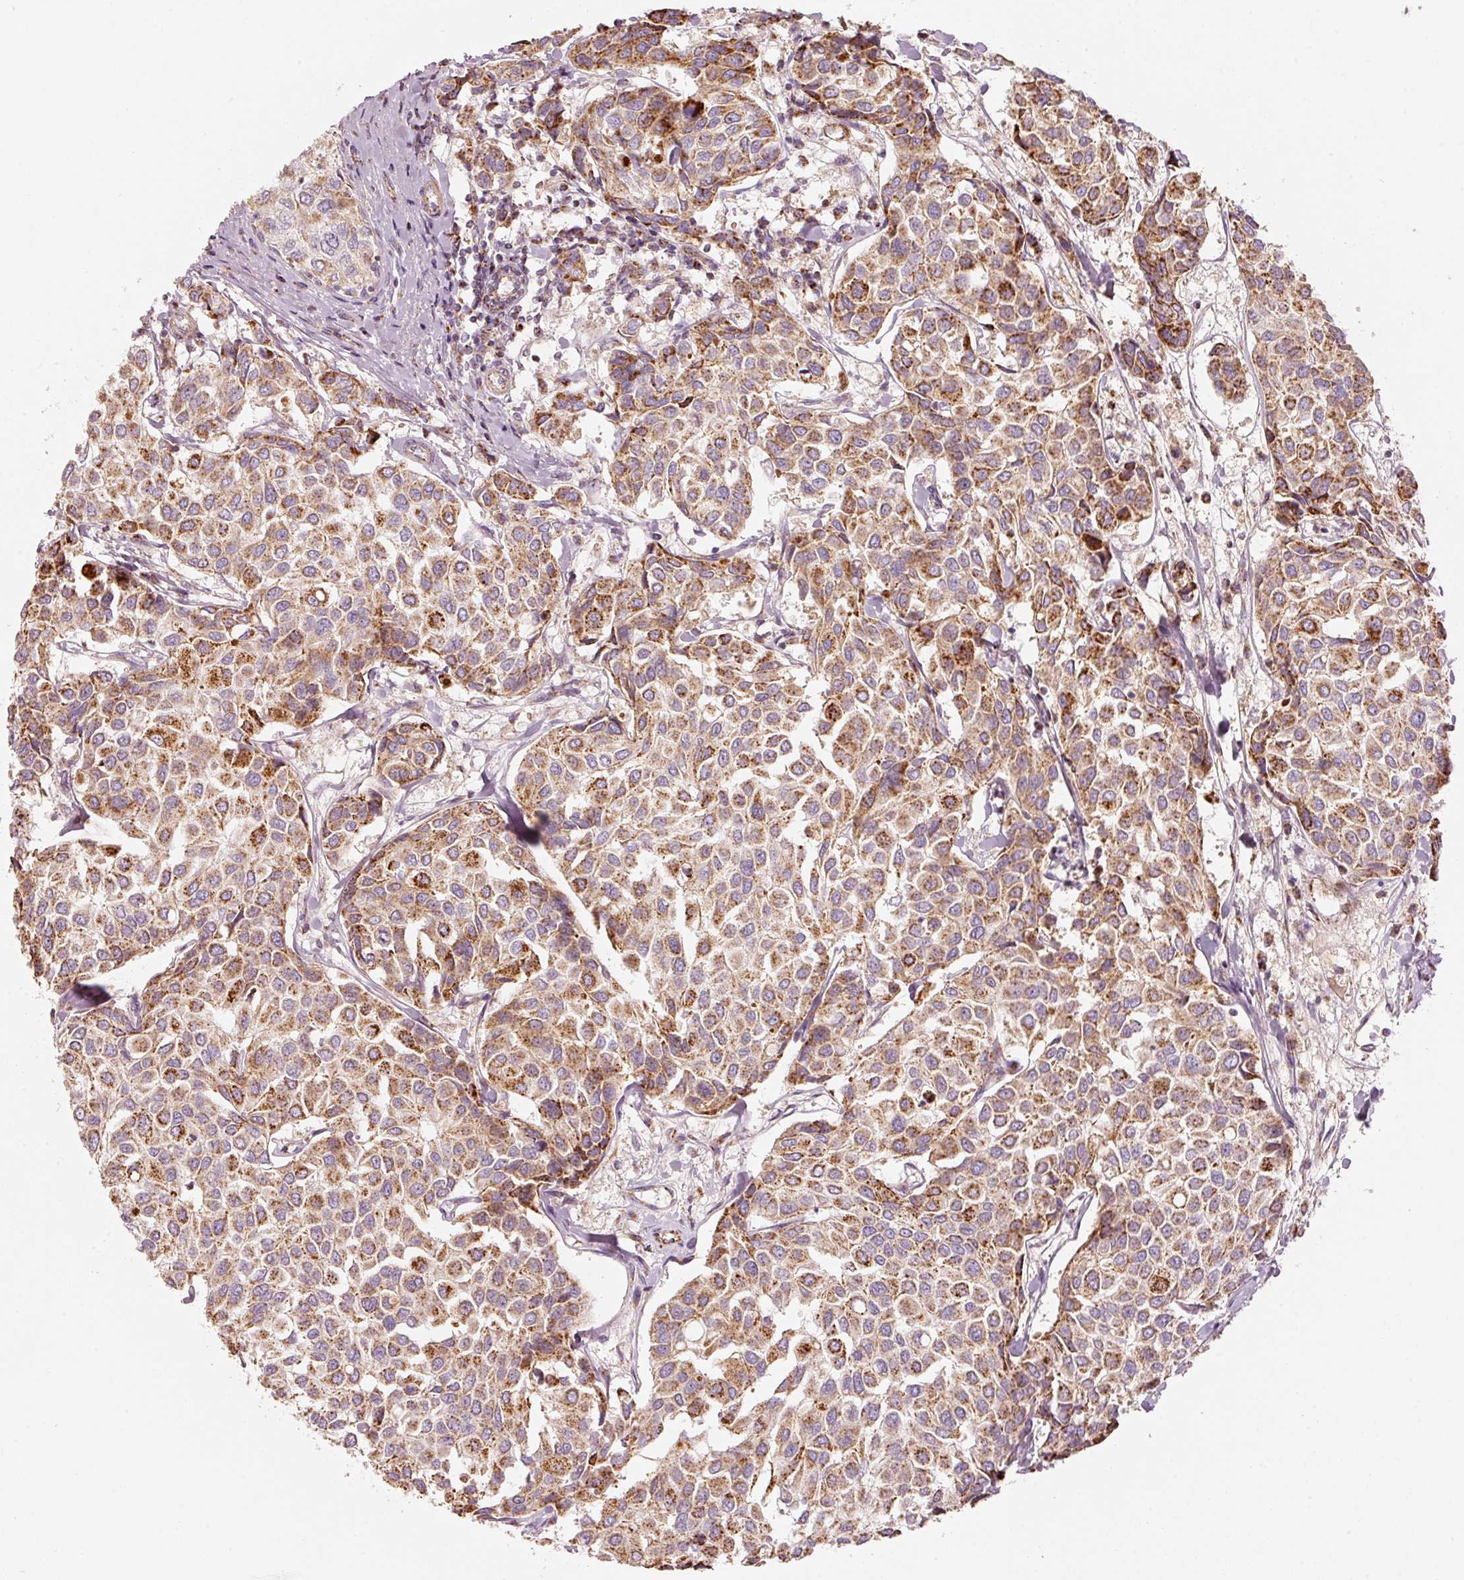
{"staining": {"intensity": "moderate", "quantity": ">75%", "location": "cytoplasmic/membranous"}, "tissue": "breast cancer", "cell_type": "Tumor cells", "image_type": "cancer", "snomed": [{"axis": "morphology", "description": "Duct carcinoma"}, {"axis": "topography", "description": "Breast"}], "caption": "Protein expression analysis of human breast cancer (infiltrating ductal carcinoma) reveals moderate cytoplasmic/membranous positivity in about >75% of tumor cells.", "gene": "C17orf98", "patient": {"sex": "female", "age": 55}}